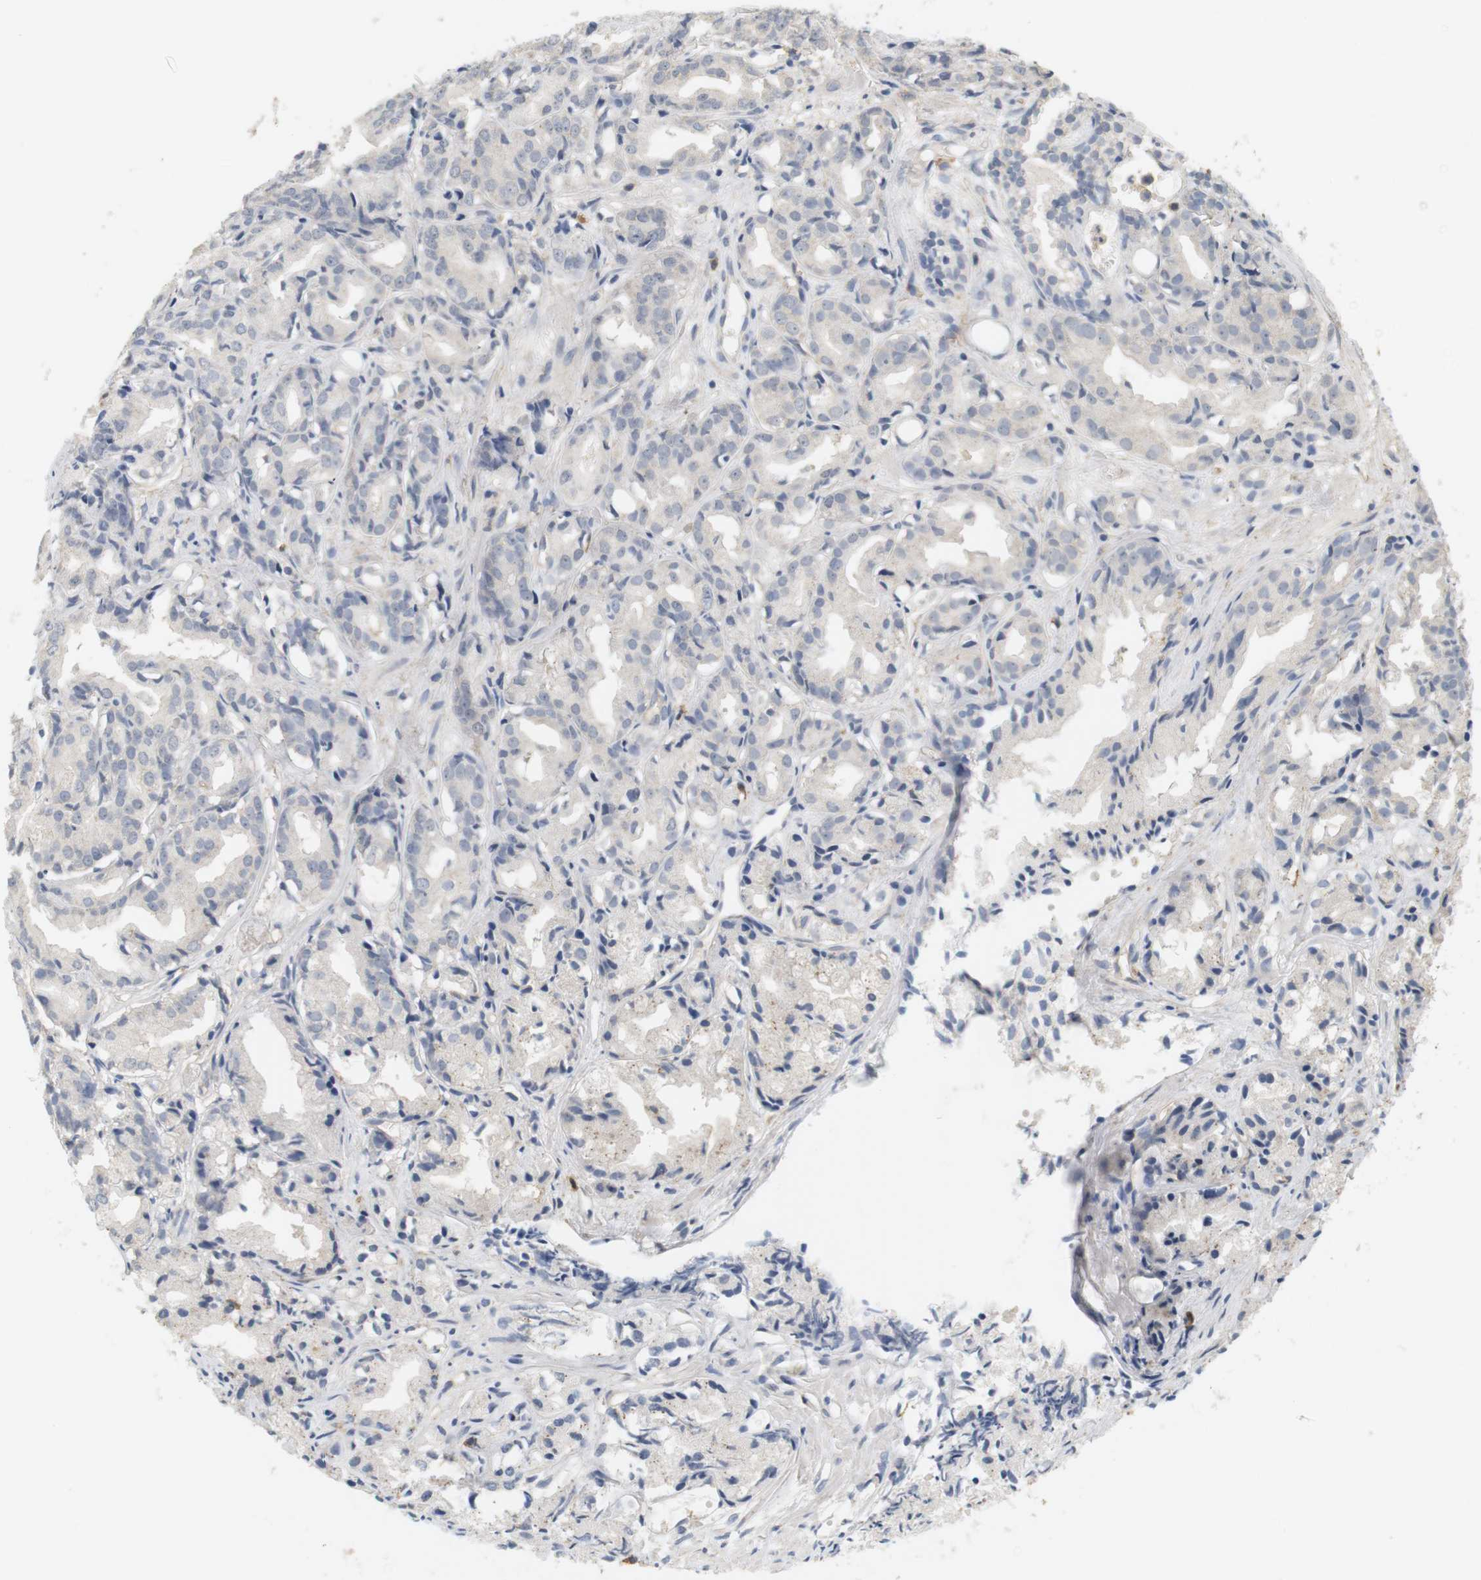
{"staining": {"intensity": "negative", "quantity": "none", "location": "none"}, "tissue": "prostate cancer", "cell_type": "Tumor cells", "image_type": "cancer", "snomed": [{"axis": "morphology", "description": "Adenocarcinoma, Low grade"}, {"axis": "topography", "description": "Prostate"}], "caption": "Prostate cancer was stained to show a protein in brown. There is no significant staining in tumor cells.", "gene": "OSR1", "patient": {"sex": "male", "age": 72}}